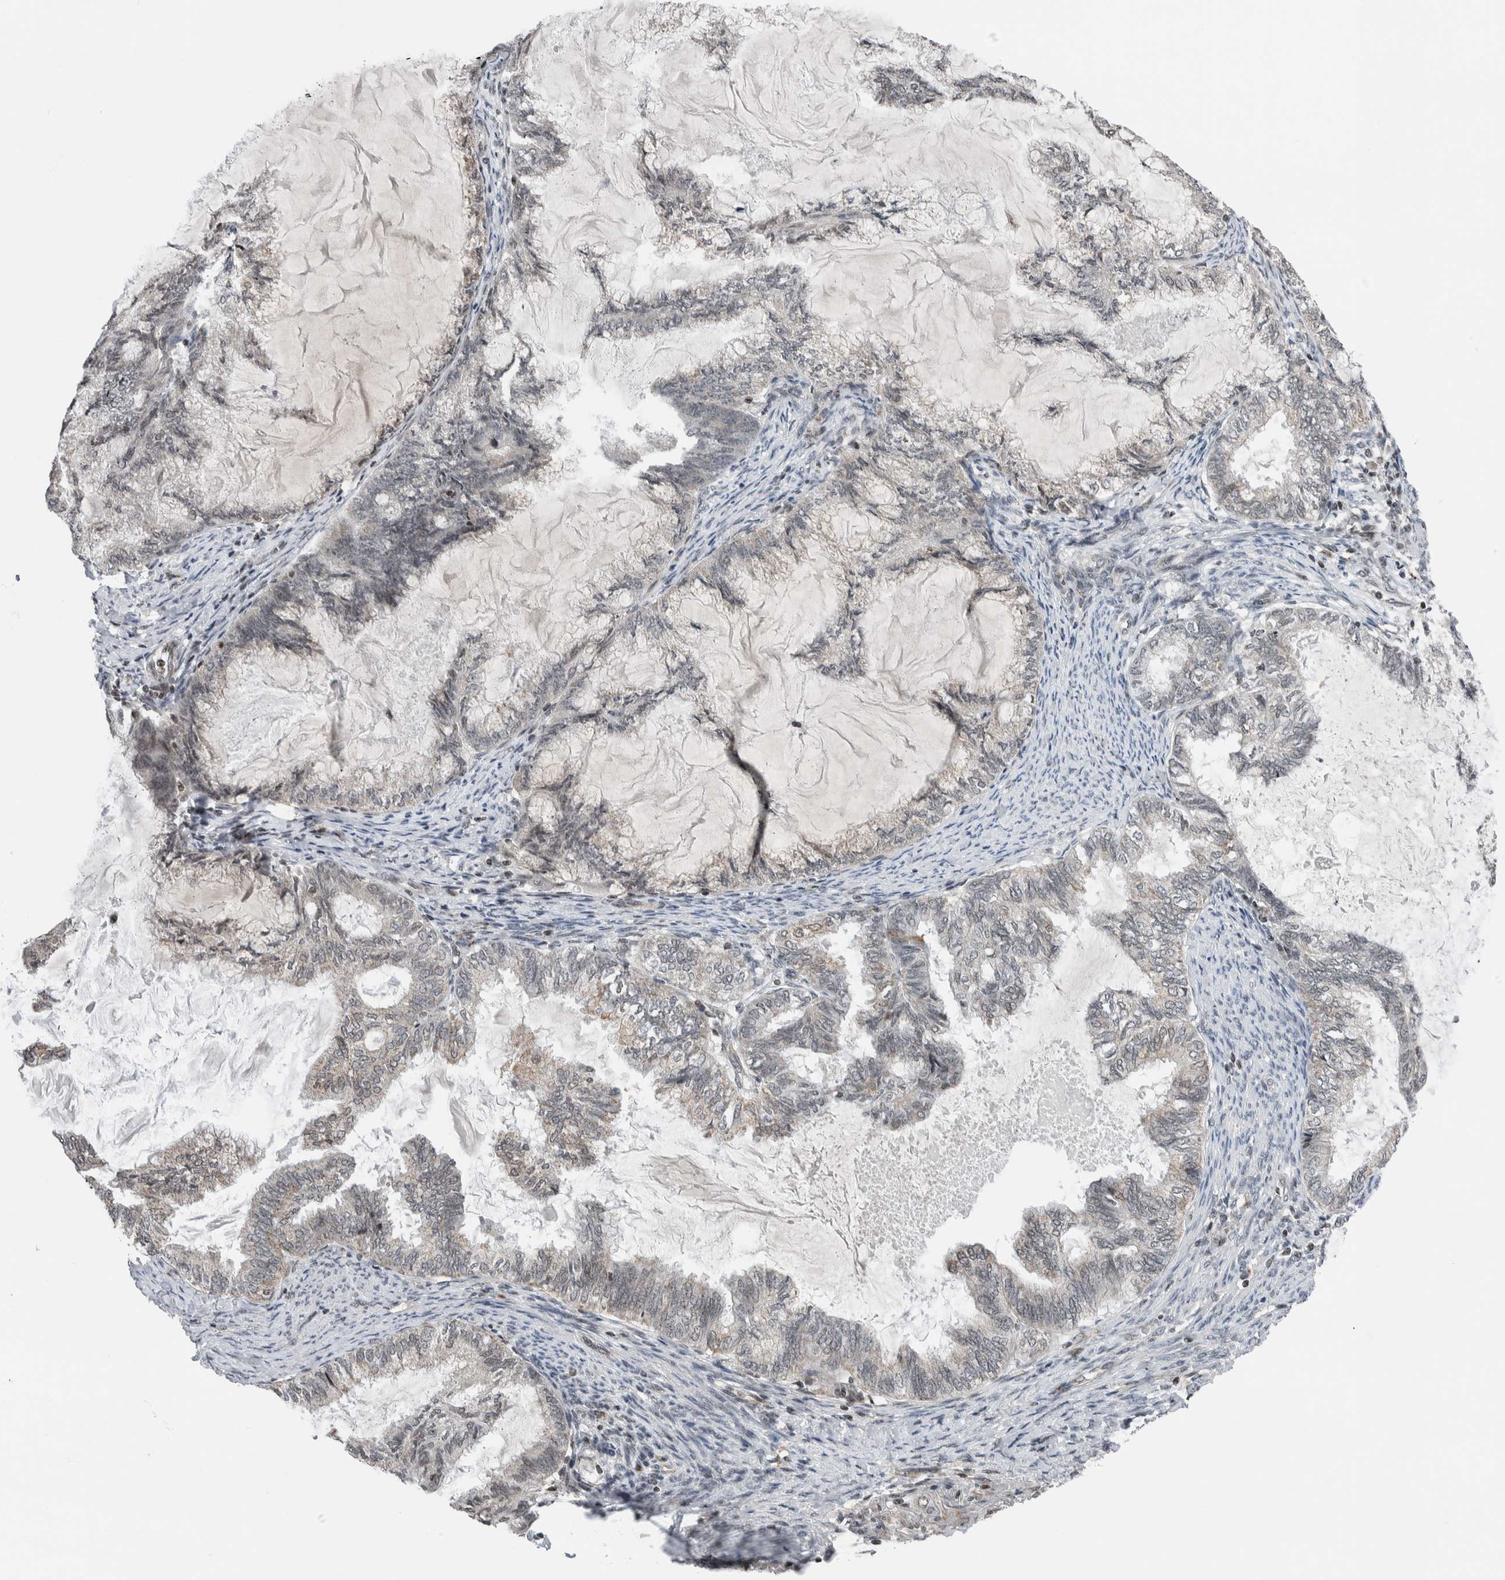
{"staining": {"intensity": "weak", "quantity": "<25%", "location": "cytoplasmic/membranous"}, "tissue": "endometrial cancer", "cell_type": "Tumor cells", "image_type": "cancer", "snomed": [{"axis": "morphology", "description": "Adenocarcinoma, NOS"}, {"axis": "topography", "description": "Endometrium"}], "caption": "The photomicrograph reveals no staining of tumor cells in endometrial cancer. The staining was performed using DAB to visualize the protein expression in brown, while the nuclei were stained in blue with hematoxylin (Magnification: 20x).", "gene": "NPLOC4", "patient": {"sex": "female", "age": 86}}